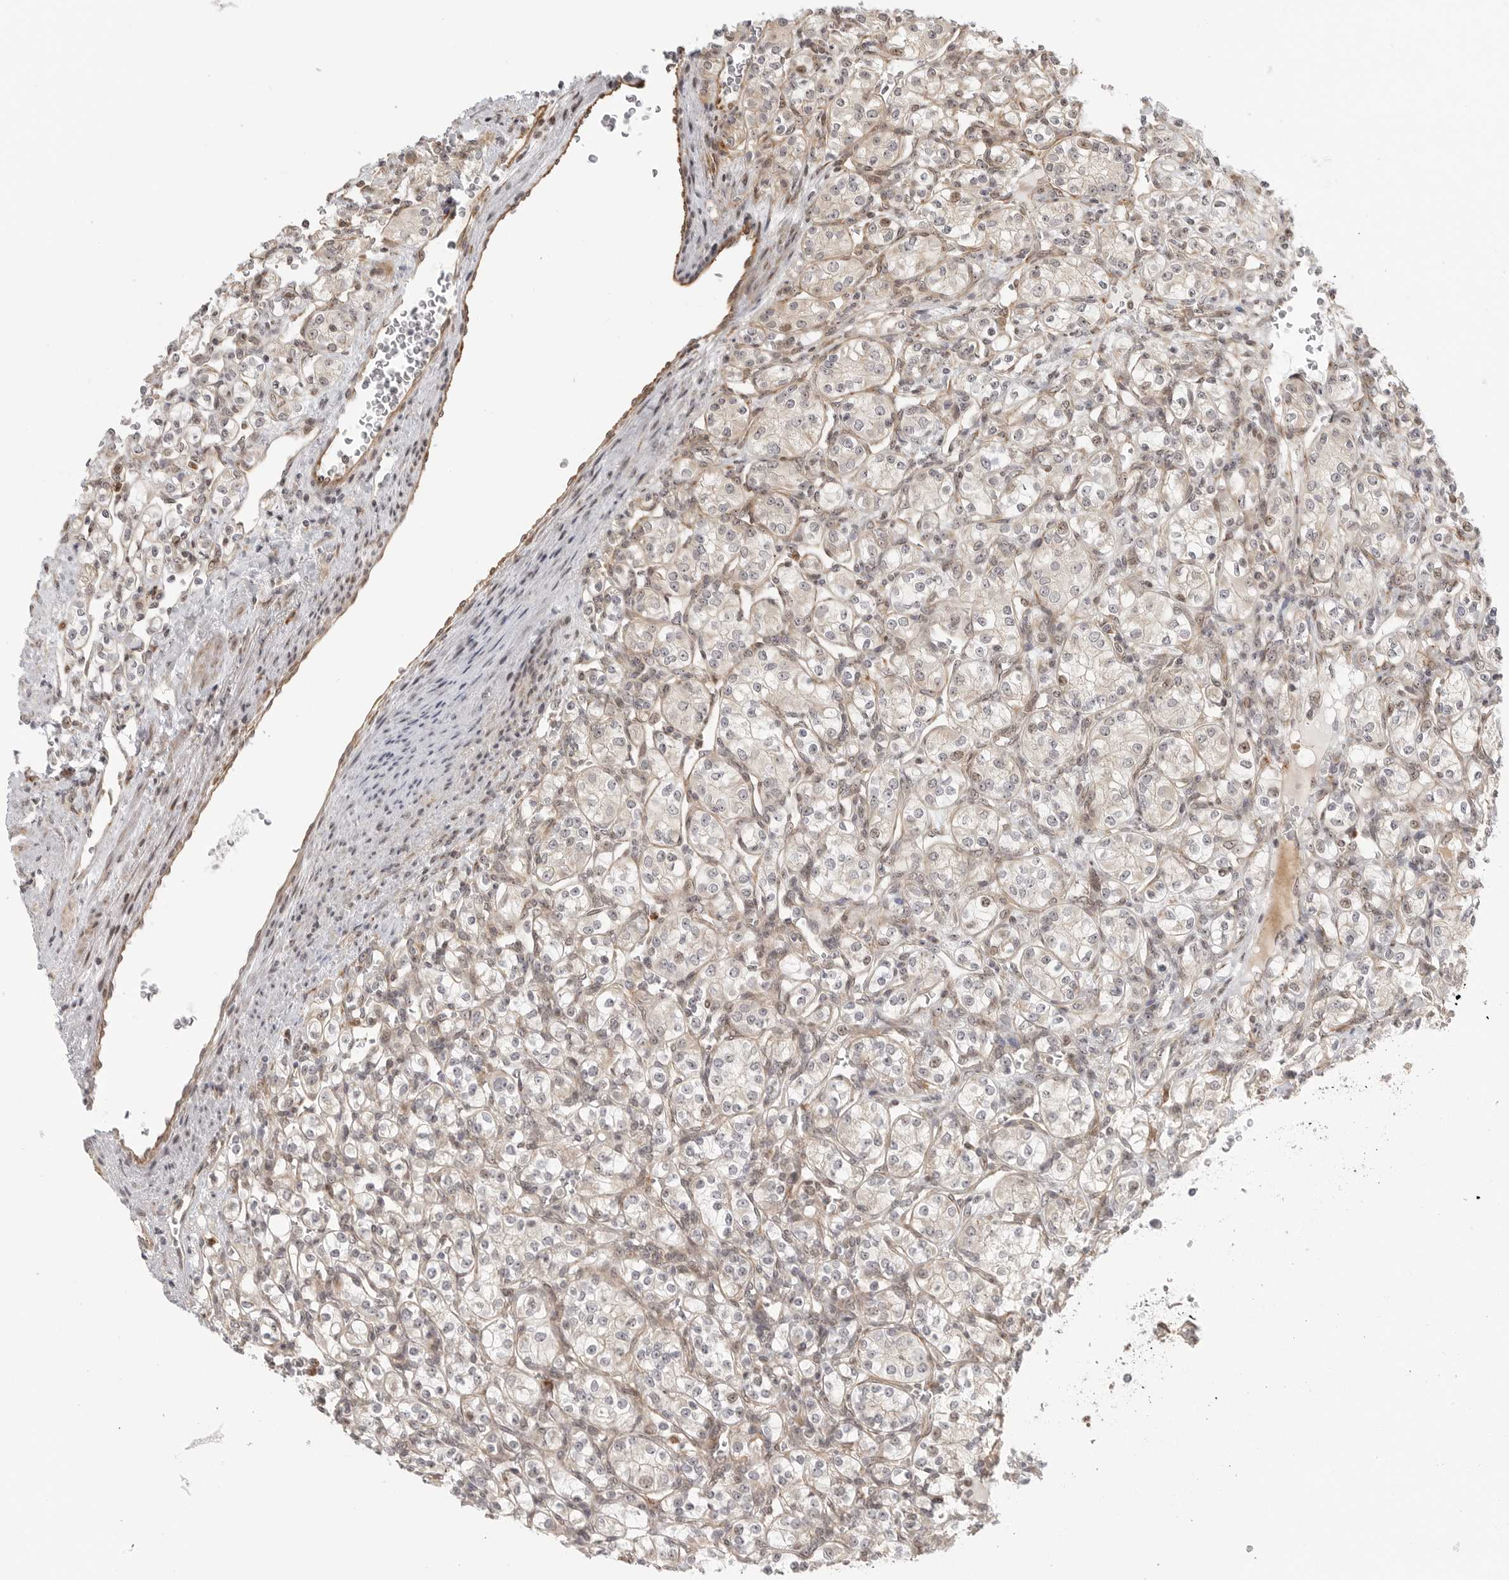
{"staining": {"intensity": "weak", "quantity": "<25%", "location": "cytoplasmic/membranous"}, "tissue": "renal cancer", "cell_type": "Tumor cells", "image_type": "cancer", "snomed": [{"axis": "morphology", "description": "Adenocarcinoma, NOS"}, {"axis": "topography", "description": "Kidney"}], "caption": "Immunohistochemistry histopathology image of human renal cancer stained for a protein (brown), which exhibits no staining in tumor cells.", "gene": "DSCC1", "patient": {"sex": "male", "age": 77}}